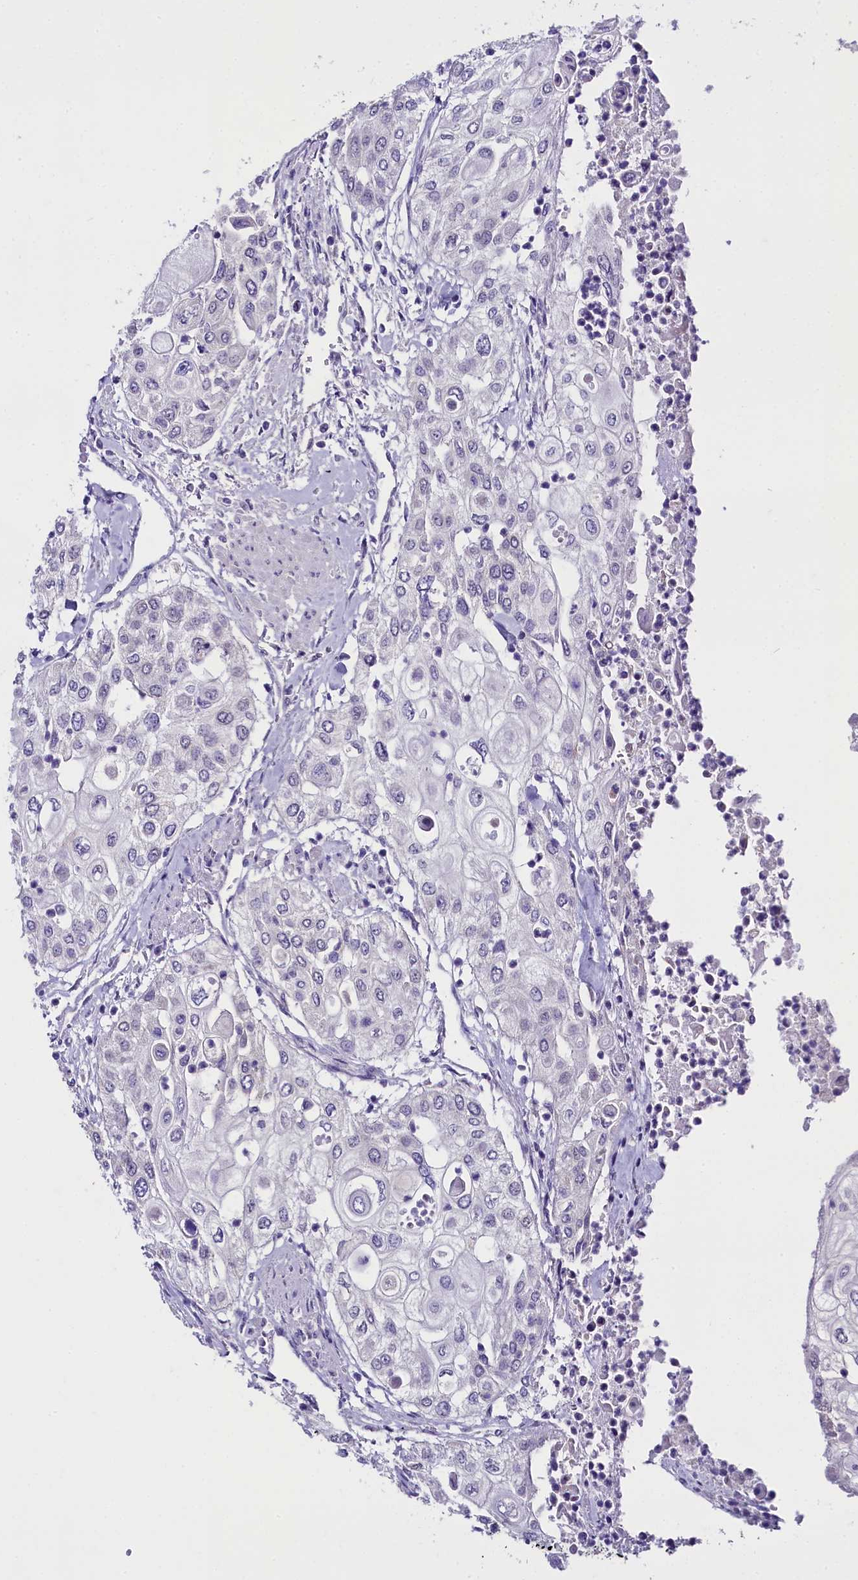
{"staining": {"intensity": "negative", "quantity": "none", "location": "none"}, "tissue": "urothelial cancer", "cell_type": "Tumor cells", "image_type": "cancer", "snomed": [{"axis": "morphology", "description": "Urothelial carcinoma, High grade"}, {"axis": "topography", "description": "Urinary bladder"}], "caption": "There is no significant staining in tumor cells of high-grade urothelial carcinoma.", "gene": "OSGEP", "patient": {"sex": "female", "age": 79}}